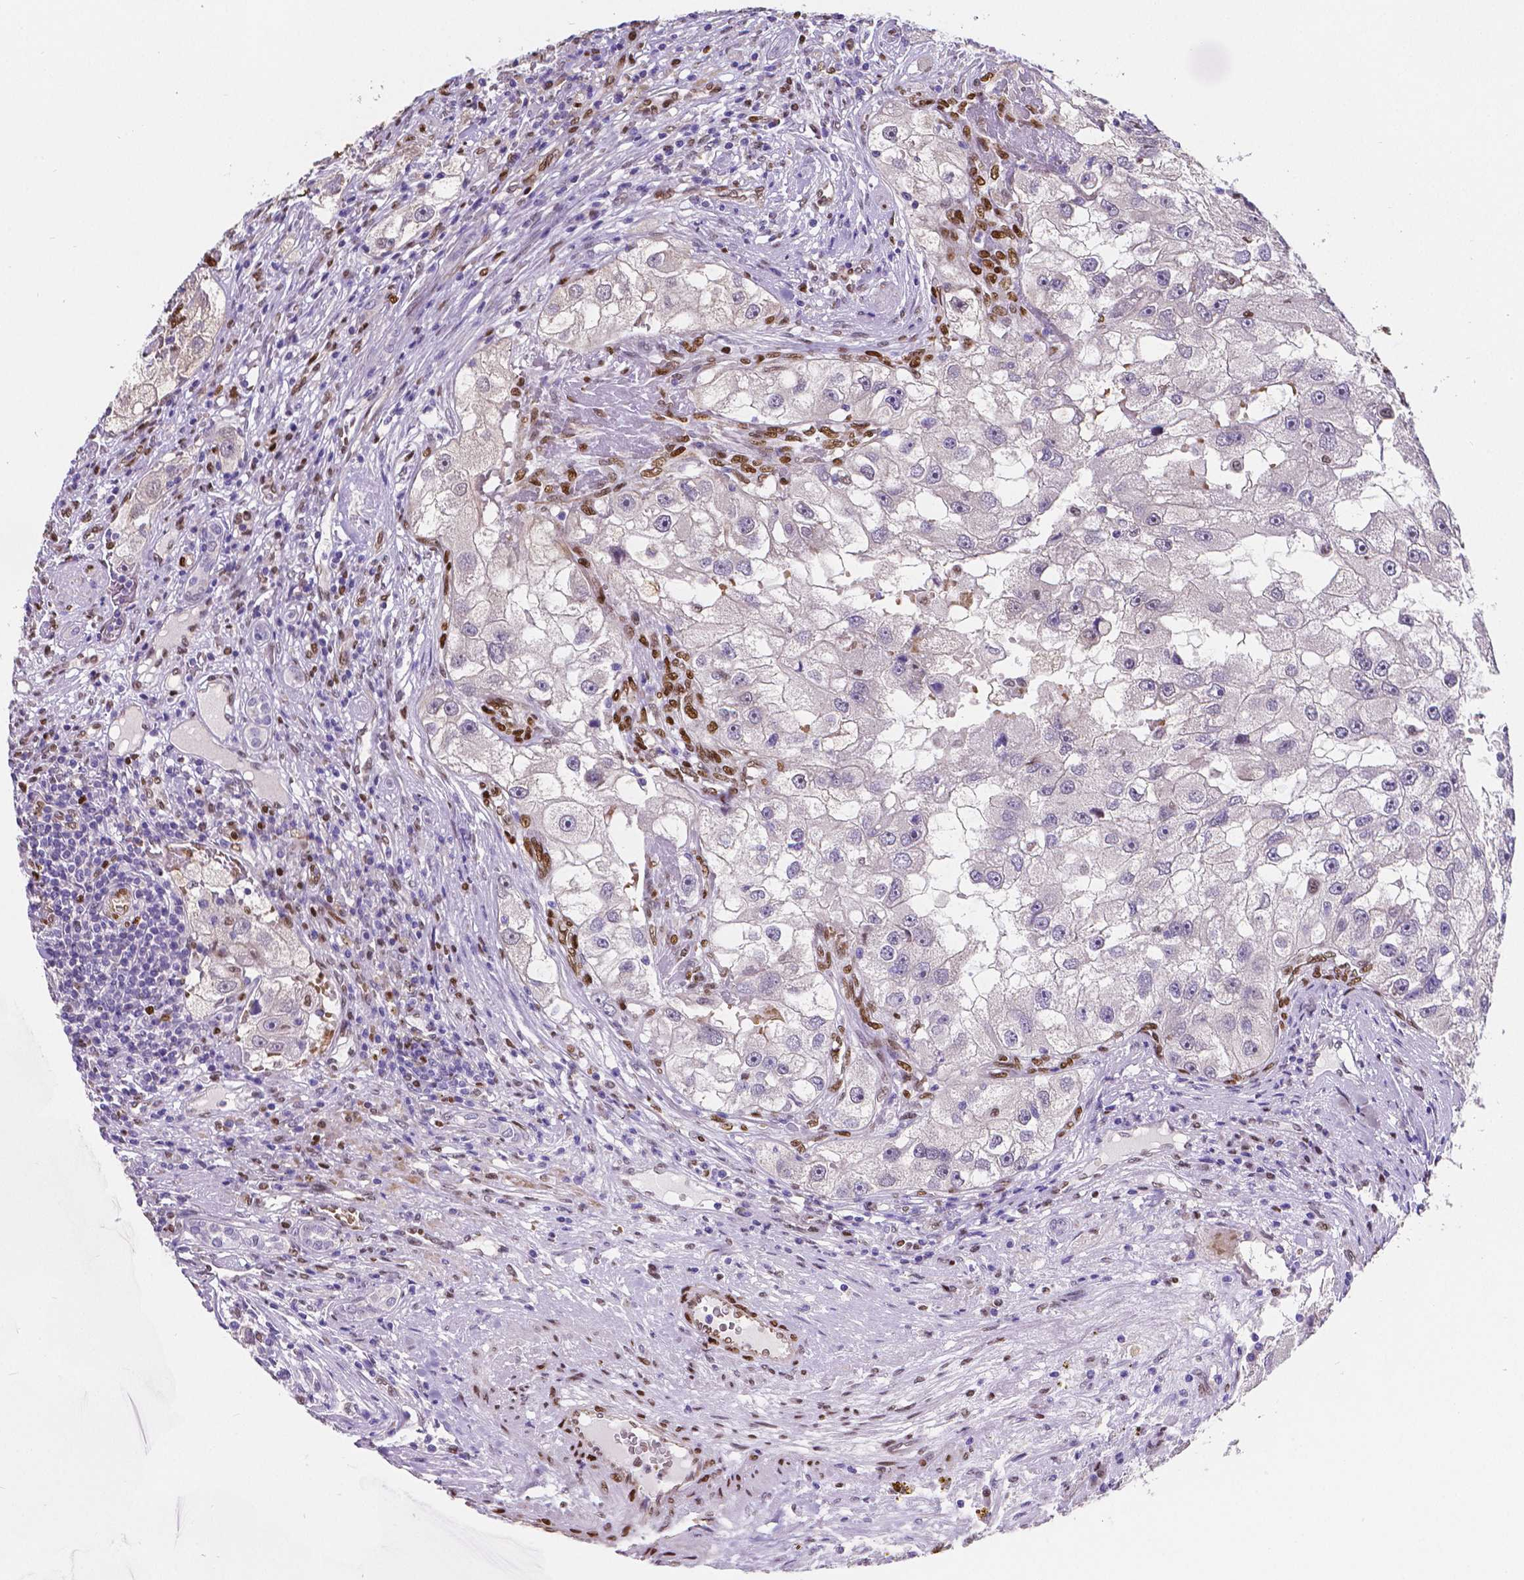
{"staining": {"intensity": "negative", "quantity": "none", "location": "none"}, "tissue": "renal cancer", "cell_type": "Tumor cells", "image_type": "cancer", "snomed": [{"axis": "morphology", "description": "Adenocarcinoma, NOS"}, {"axis": "topography", "description": "Kidney"}], "caption": "Human renal cancer stained for a protein using IHC shows no expression in tumor cells.", "gene": "MEF2C", "patient": {"sex": "male", "age": 63}}